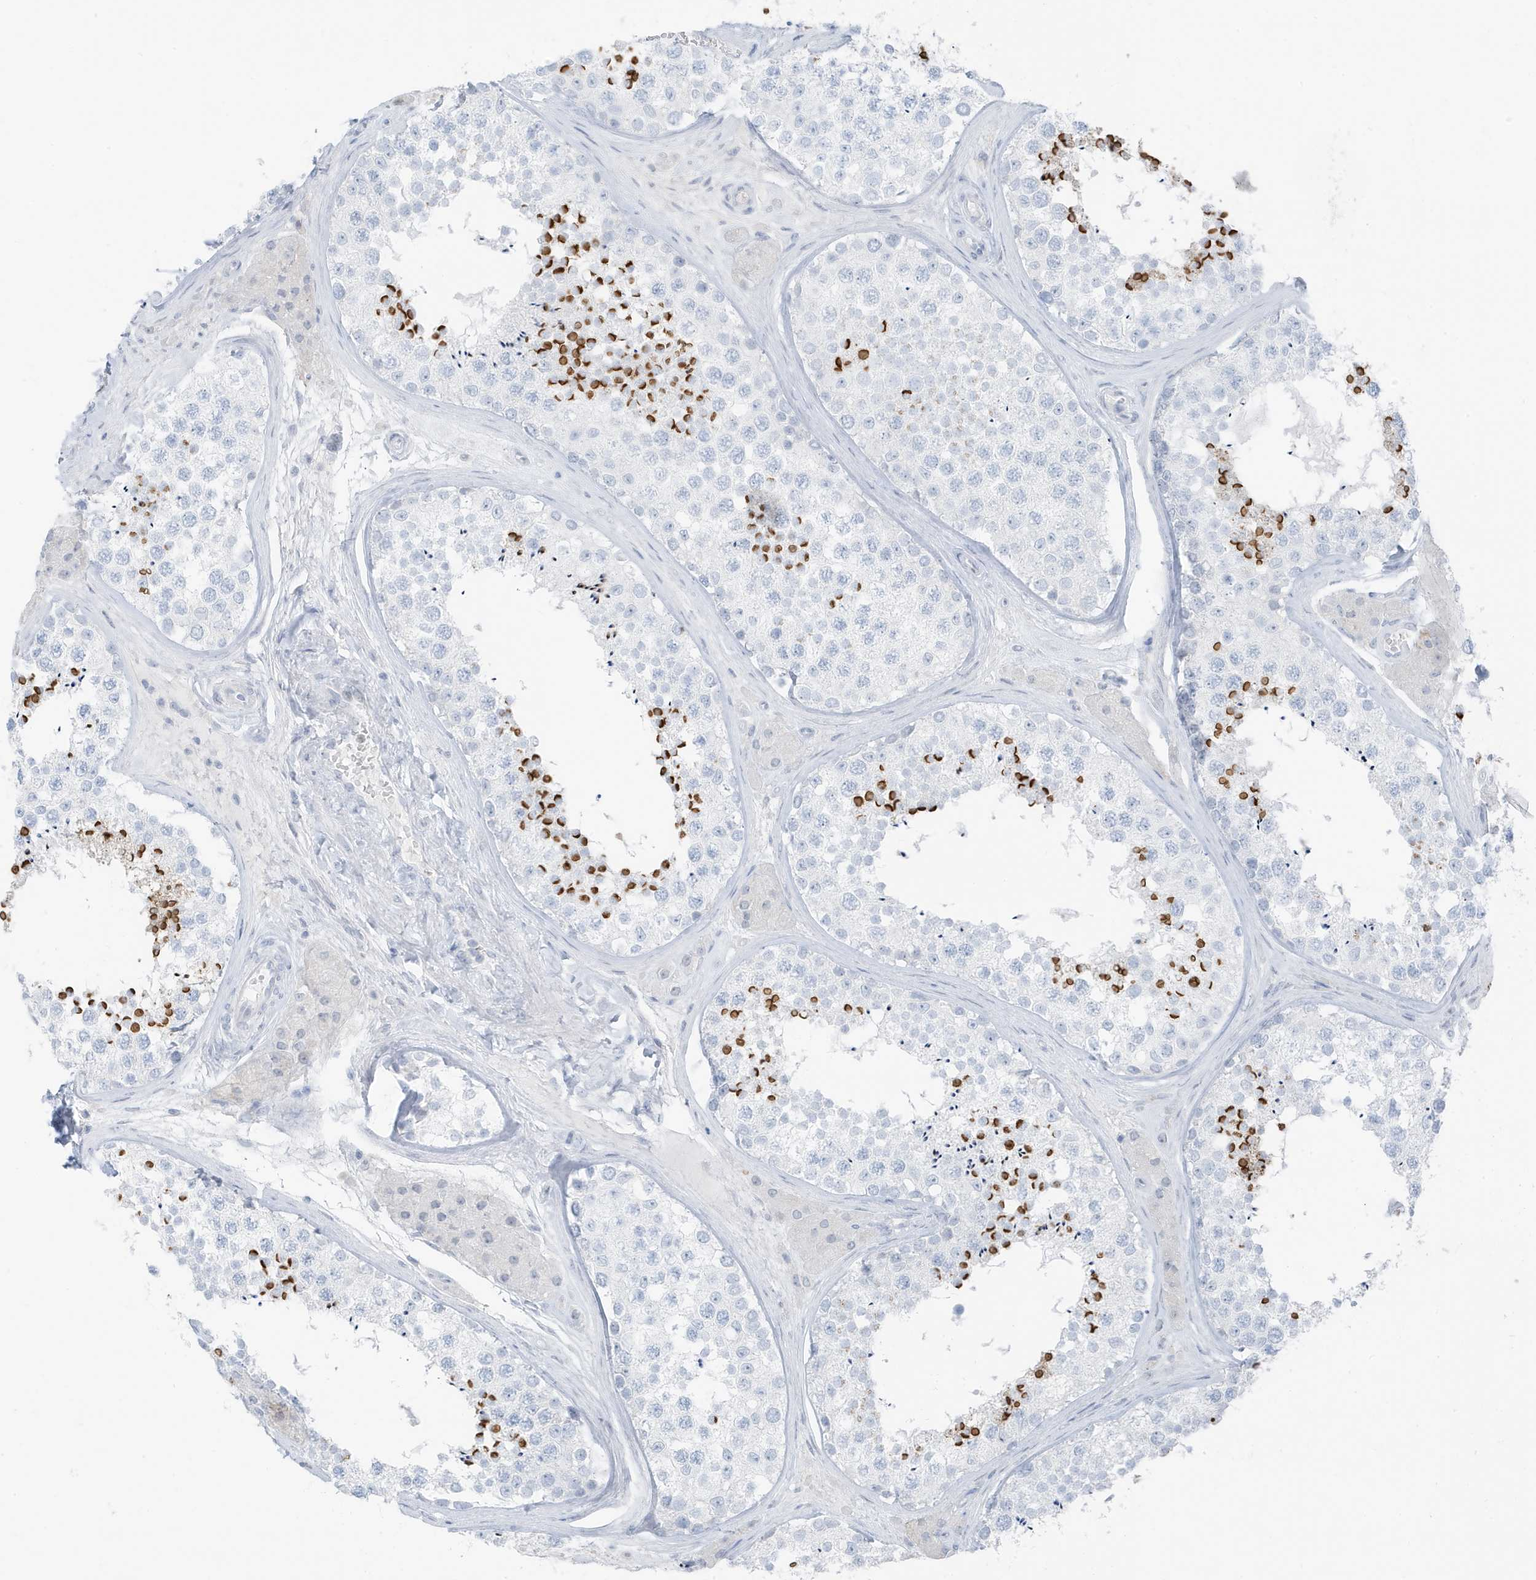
{"staining": {"intensity": "strong", "quantity": "<25%", "location": "cytoplasmic/membranous"}, "tissue": "testis", "cell_type": "Cells in seminiferous ducts", "image_type": "normal", "snomed": [{"axis": "morphology", "description": "Normal tissue, NOS"}, {"axis": "topography", "description": "Testis"}], "caption": "About <25% of cells in seminiferous ducts in normal human testis show strong cytoplasmic/membranous protein positivity as visualized by brown immunohistochemical staining.", "gene": "ZFP64", "patient": {"sex": "male", "age": 46}}